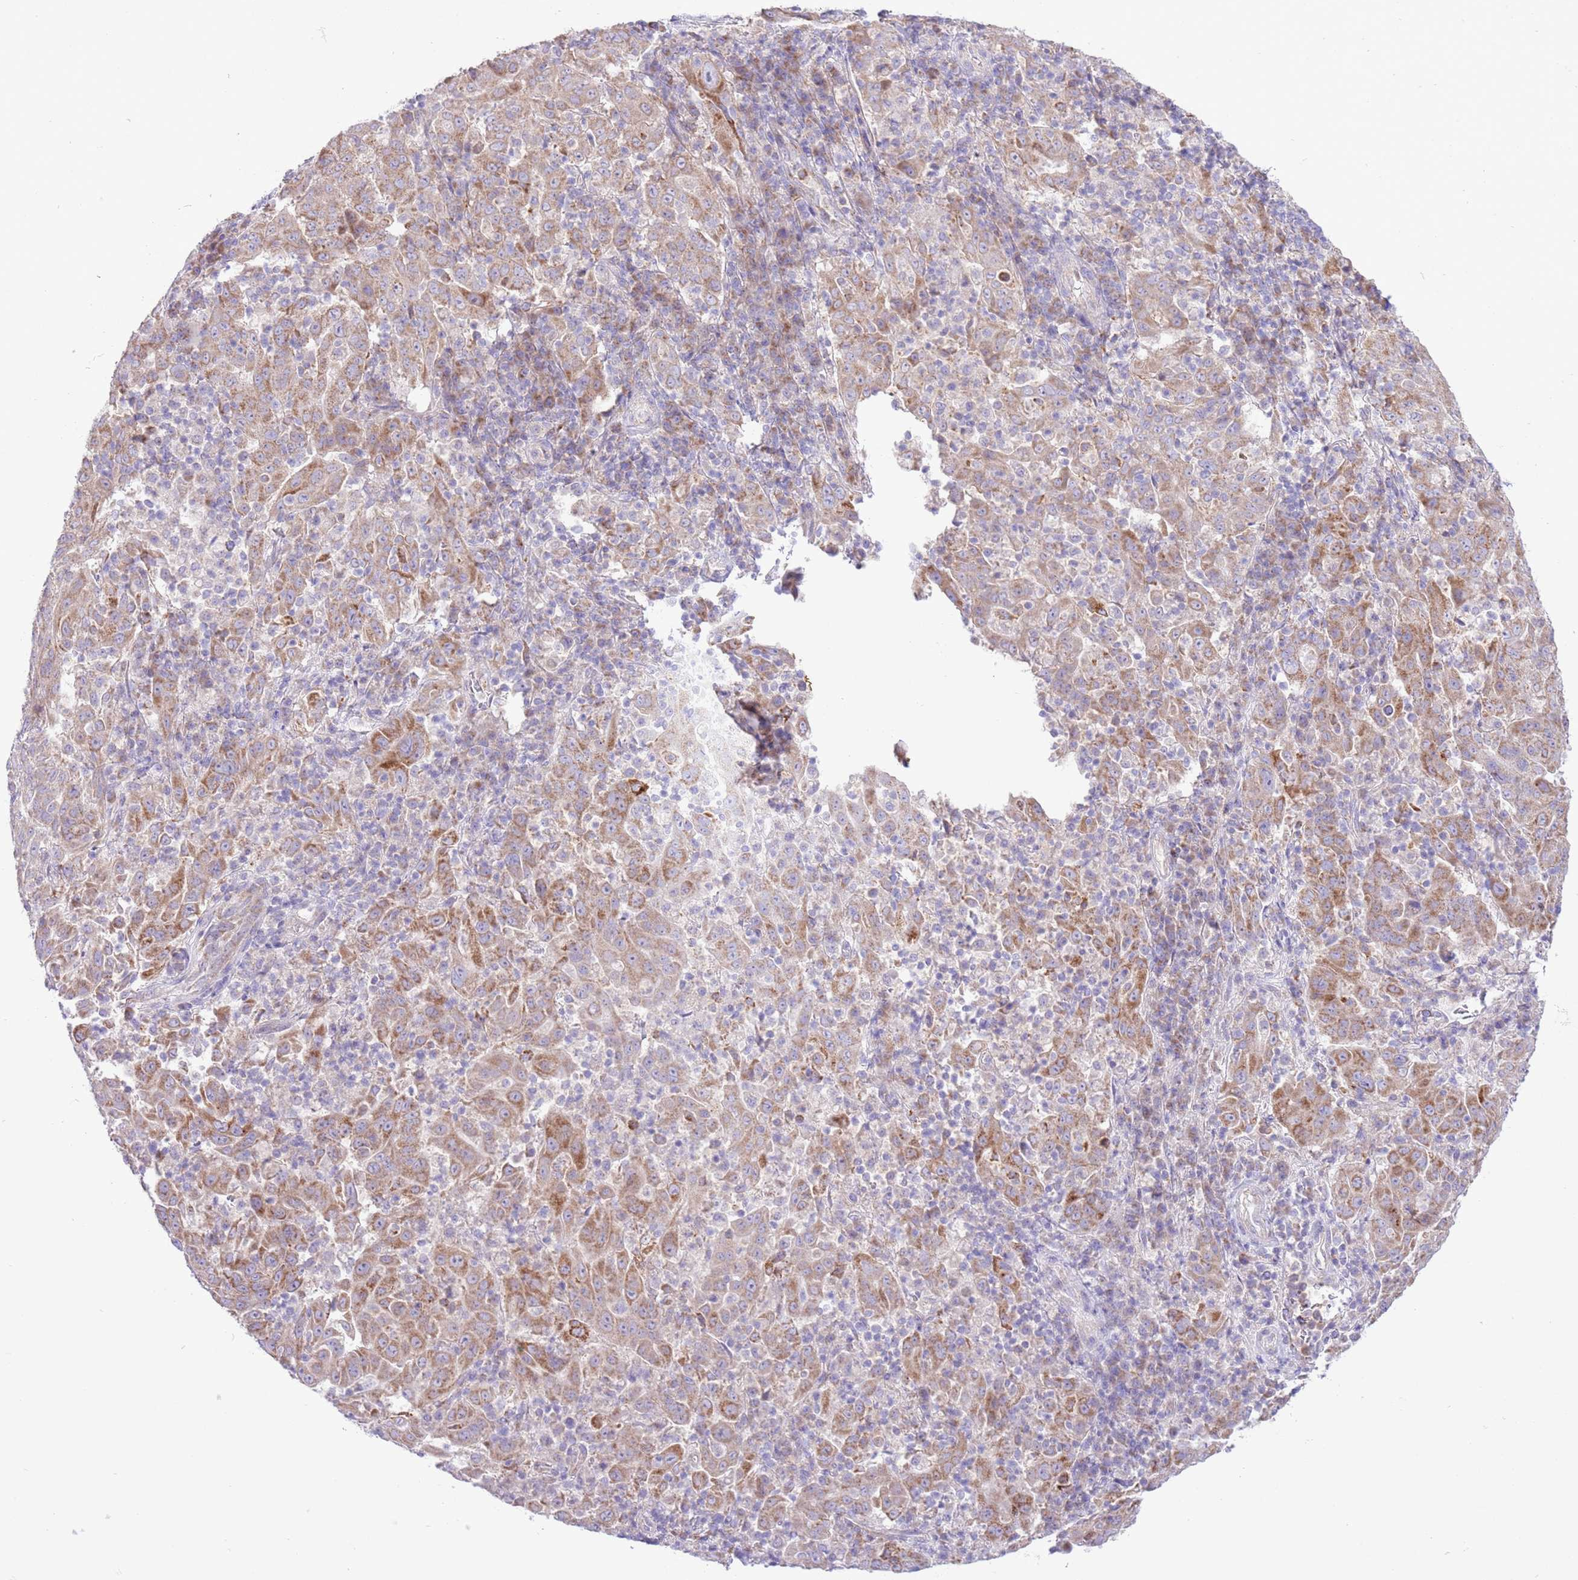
{"staining": {"intensity": "moderate", "quantity": ">75%", "location": "cytoplasmic/membranous"}, "tissue": "pancreatic cancer", "cell_type": "Tumor cells", "image_type": "cancer", "snomed": [{"axis": "morphology", "description": "Adenocarcinoma, NOS"}, {"axis": "topography", "description": "Pancreas"}], "caption": "A high-resolution photomicrograph shows immunohistochemistry (IHC) staining of pancreatic cancer (adenocarcinoma), which shows moderate cytoplasmic/membranous positivity in about >75% of tumor cells. Nuclei are stained in blue.", "gene": "OAZ2", "patient": {"sex": "male", "age": 63}}